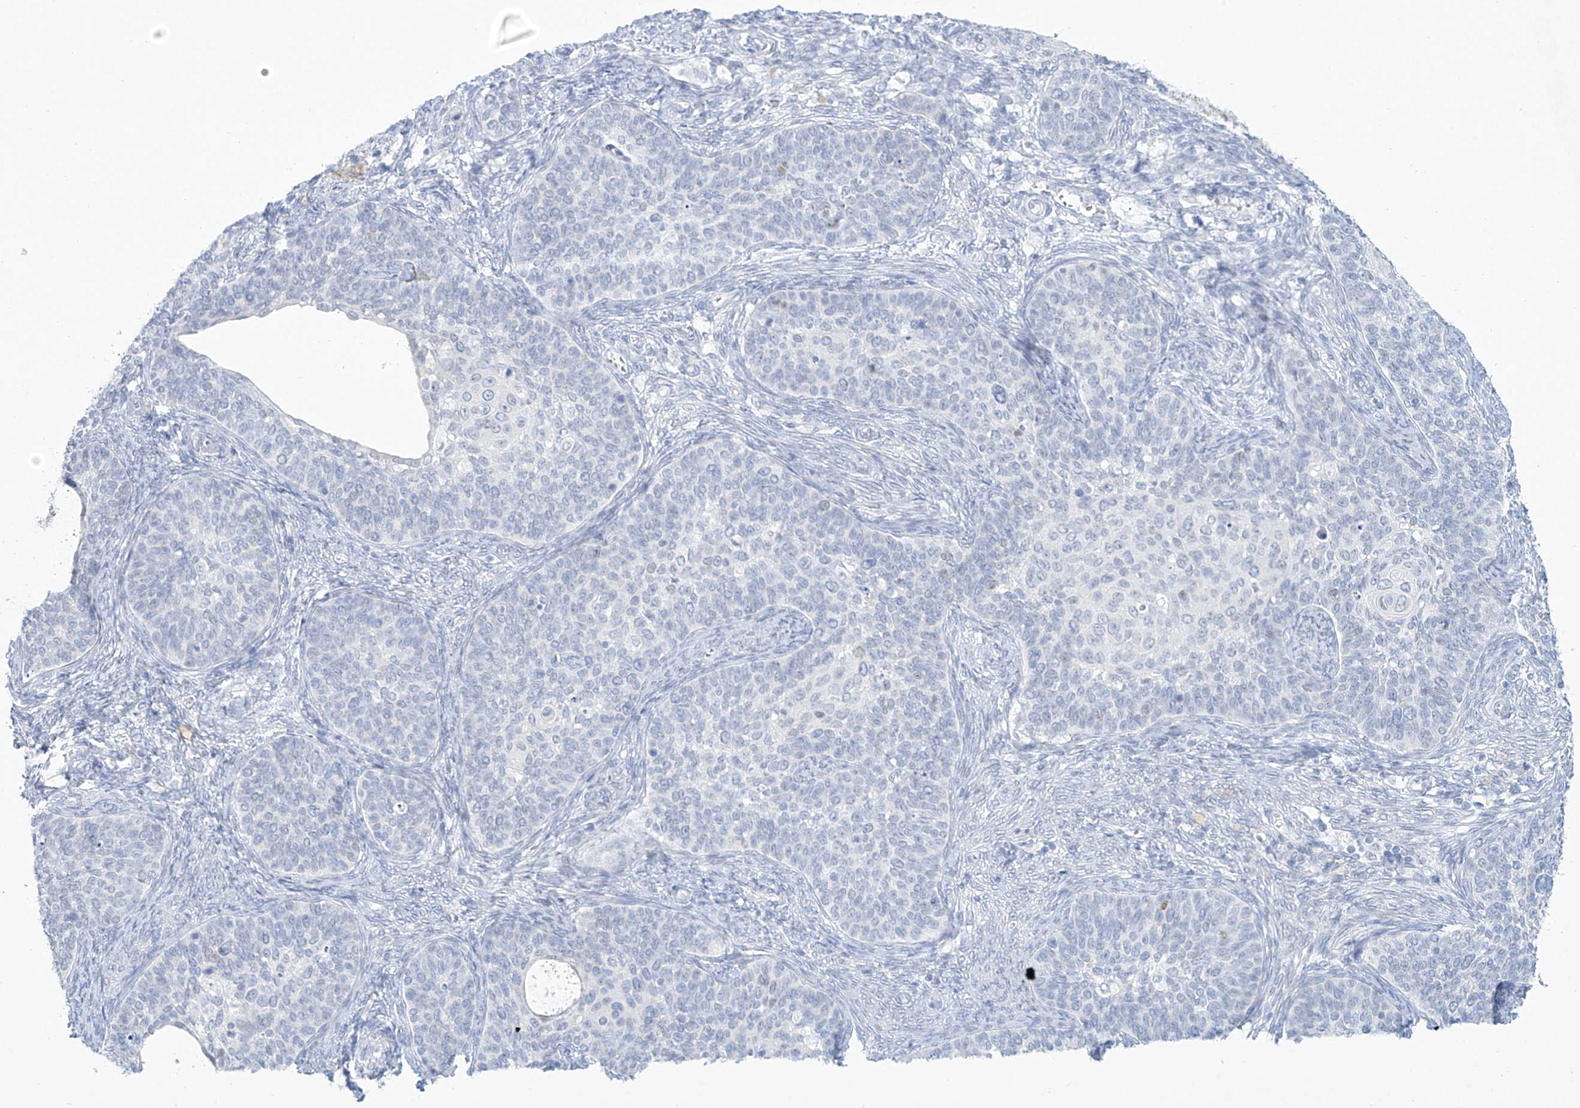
{"staining": {"intensity": "negative", "quantity": "none", "location": "none"}, "tissue": "cervical cancer", "cell_type": "Tumor cells", "image_type": "cancer", "snomed": [{"axis": "morphology", "description": "Squamous cell carcinoma, NOS"}, {"axis": "topography", "description": "Cervix"}], "caption": "Immunohistochemistry of human cervical squamous cell carcinoma shows no expression in tumor cells.", "gene": "PAX6", "patient": {"sex": "female", "age": 33}}